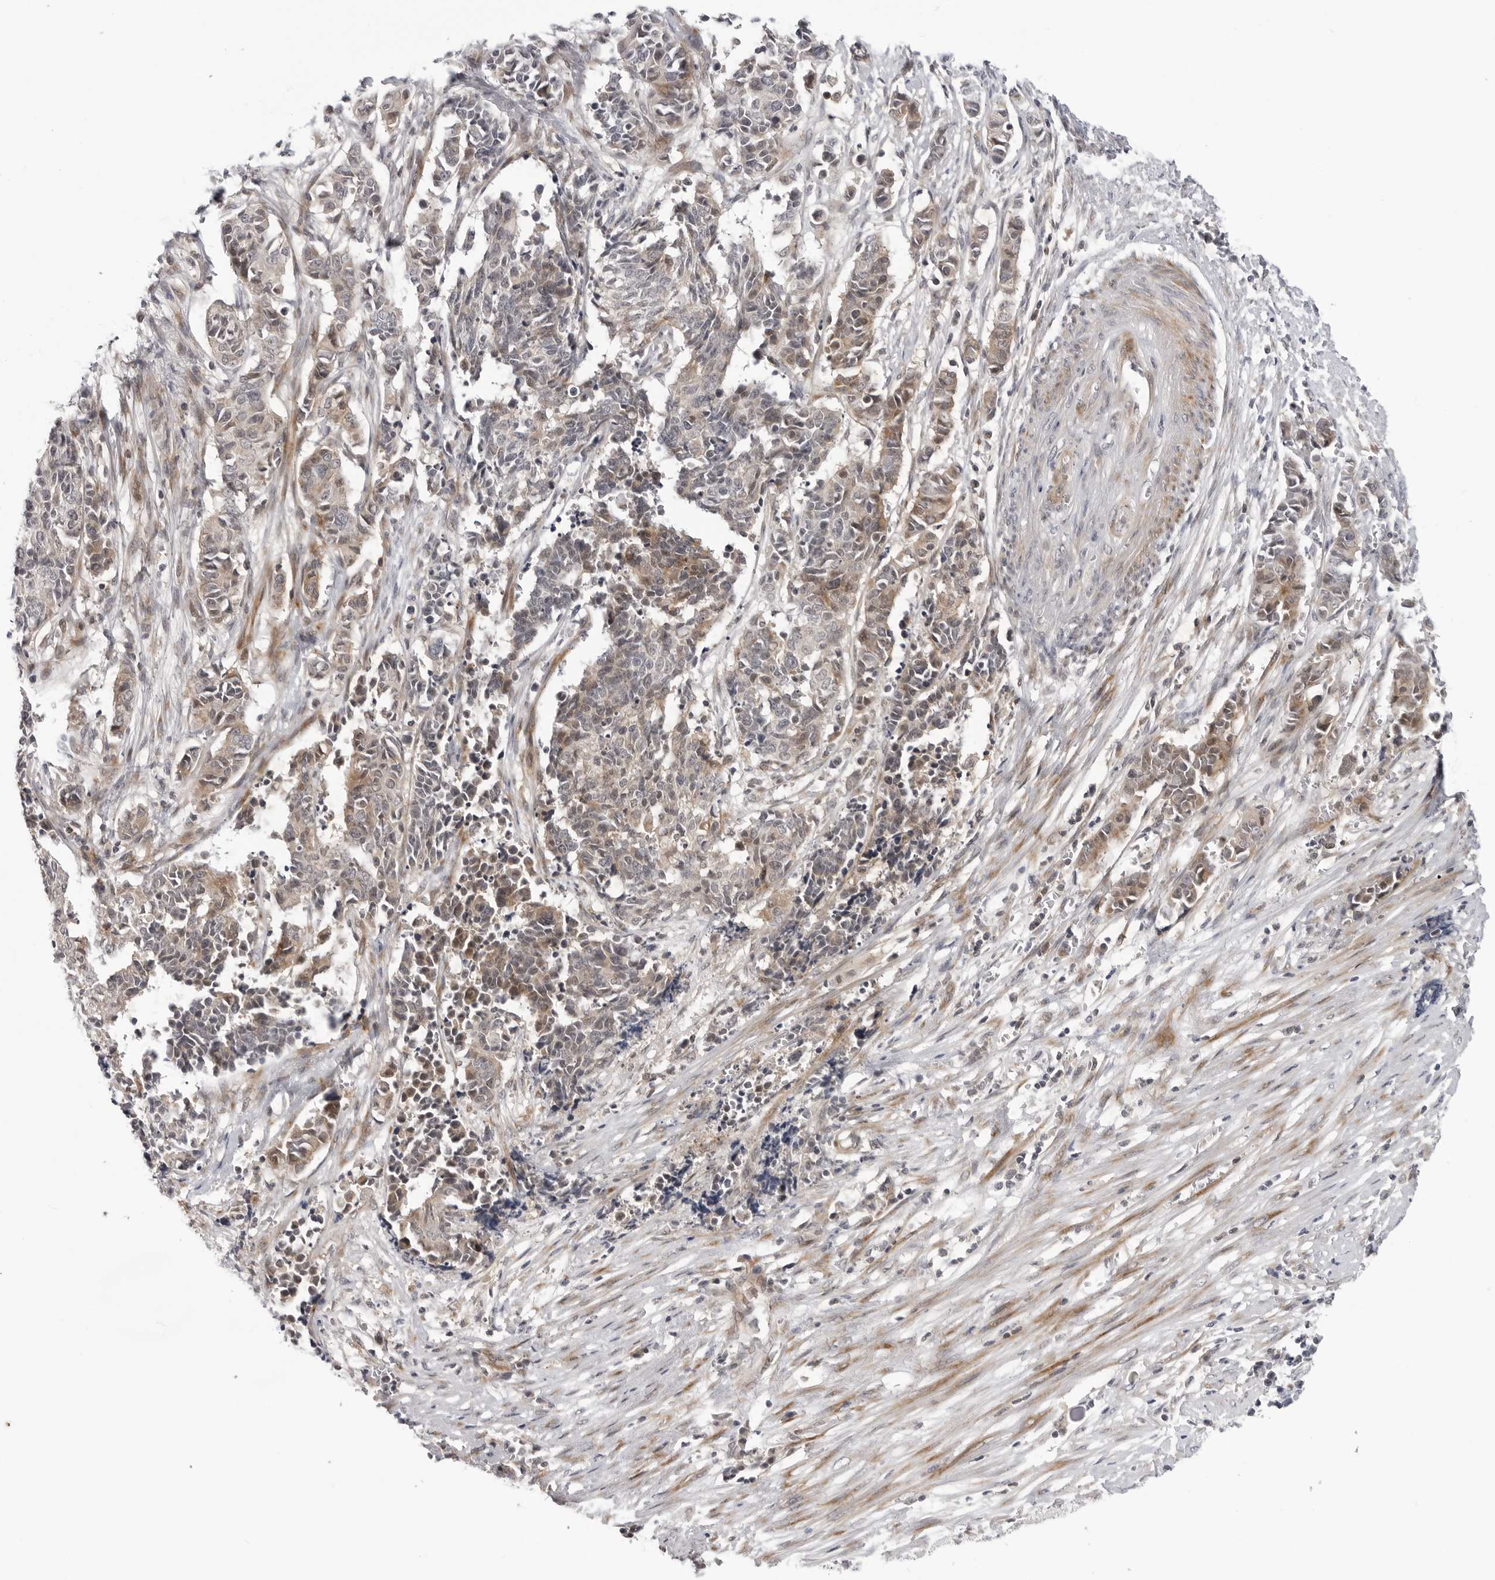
{"staining": {"intensity": "weak", "quantity": "25%-75%", "location": "cytoplasmic/membranous"}, "tissue": "cervical cancer", "cell_type": "Tumor cells", "image_type": "cancer", "snomed": [{"axis": "morphology", "description": "Normal tissue, NOS"}, {"axis": "morphology", "description": "Squamous cell carcinoma, NOS"}, {"axis": "topography", "description": "Cervix"}], "caption": "Tumor cells exhibit weak cytoplasmic/membranous positivity in about 25%-75% of cells in cervical squamous cell carcinoma.", "gene": "ADAMTS5", "patient": {"sex": "female", "age": 35}}